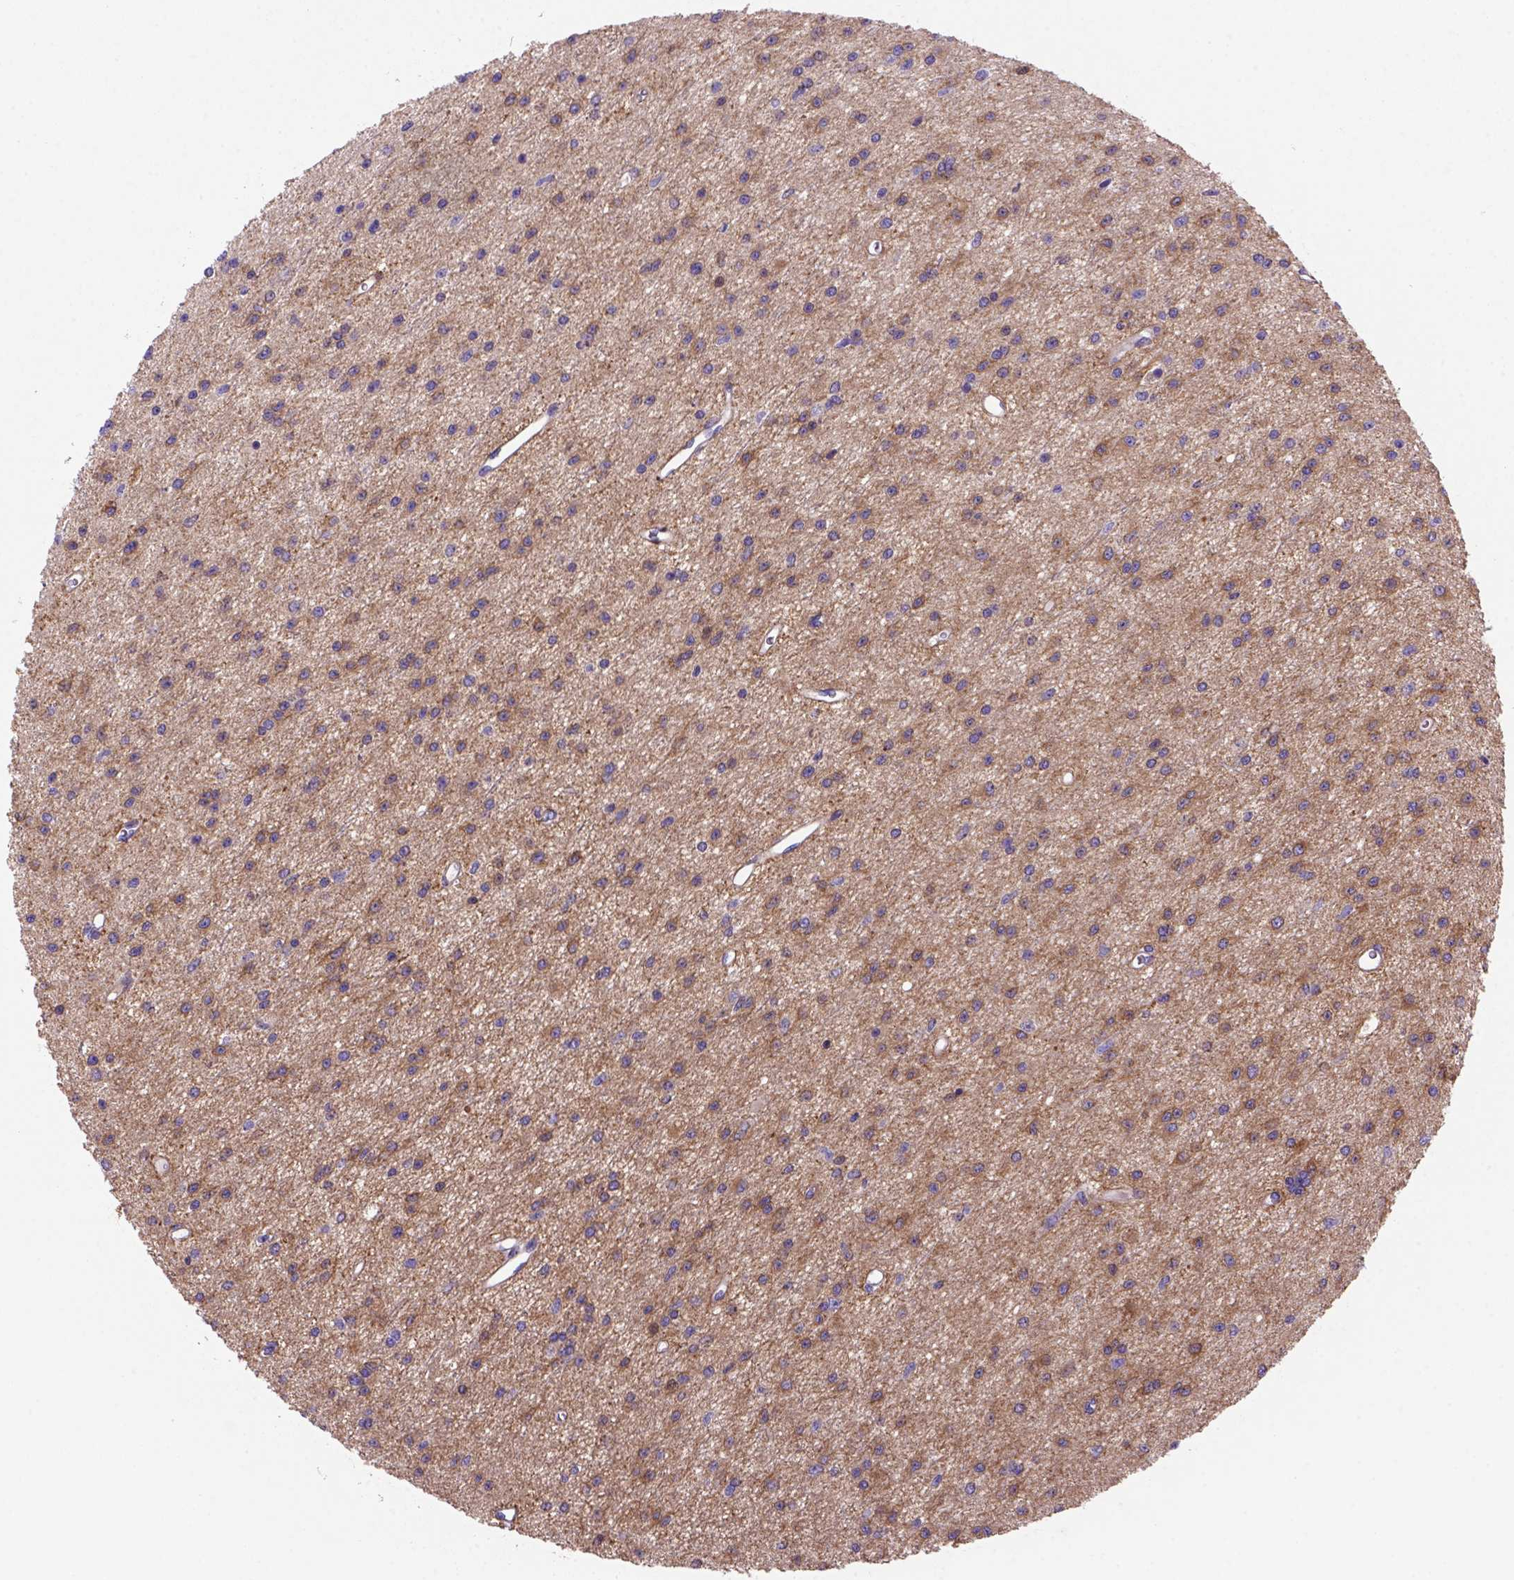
{"staining": {"intensity": "moderate", "quantity": ">75%", "location": "cytoplasmic/membranous"}, "tissue": "glioma", "cell_type": "Tumor cells", "image_type": "cancer", "snomed": [{"axis": "morphology", "description": "Glioma, malignant, Low grade"}, {"axis": "topography", "description": "Brain"}], "caption": "Tumor cells show medium levels of moderate cytoplasmic/membranous expression in approximately >75% of cells in human malignant glioma (low-grade). Using DAB (3,3'-diaminobenzidine) (brown) and hematoxylin (blue) stains, captured at high magnification using brightfield microscopy.", "gene": "PEX12", "patient": {"sex": "female", "age": 45}}